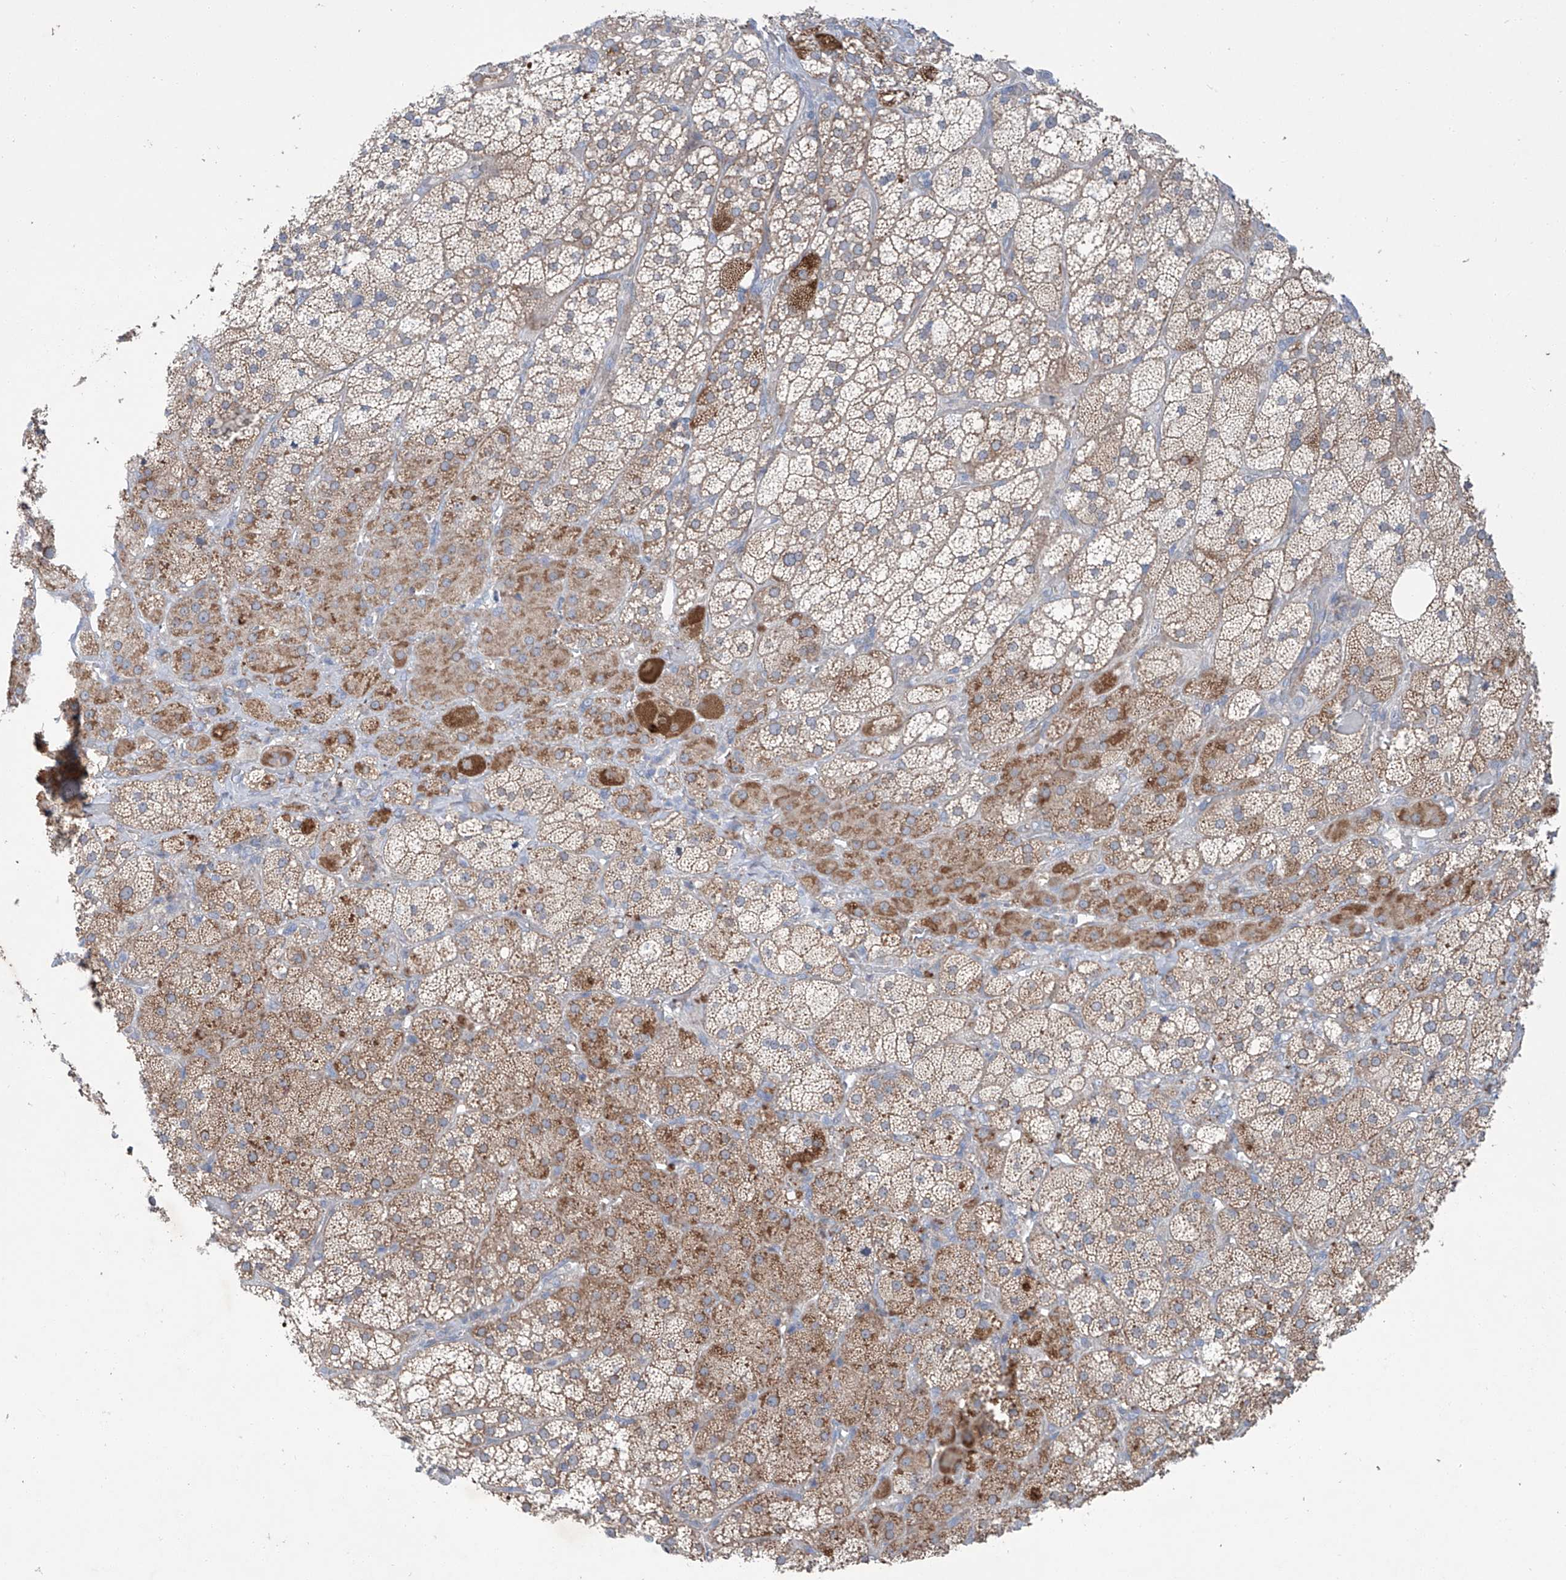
{"staining": {"intensity": "moderate", "quantity": "25%-75%", "location": "cytoplasmic/membranous"}, "tissue": "adrenal gland", "cell_type": "Glandular cells", "image_type": "normal", "snomed": [{"axis": "morphology", "description": "Normal tissue, NOS"}, {"axis": "topography", "description": "Adrenal gland"}], "caption": "Brown immunohistochemical staining in unremarkable adrenal gland reveals moderate cytoplasmic/membranous positivity in about 25%-75% of glandular cells.", "gene": "SIX4", "patient": {"sex": "male", "age": 57}}